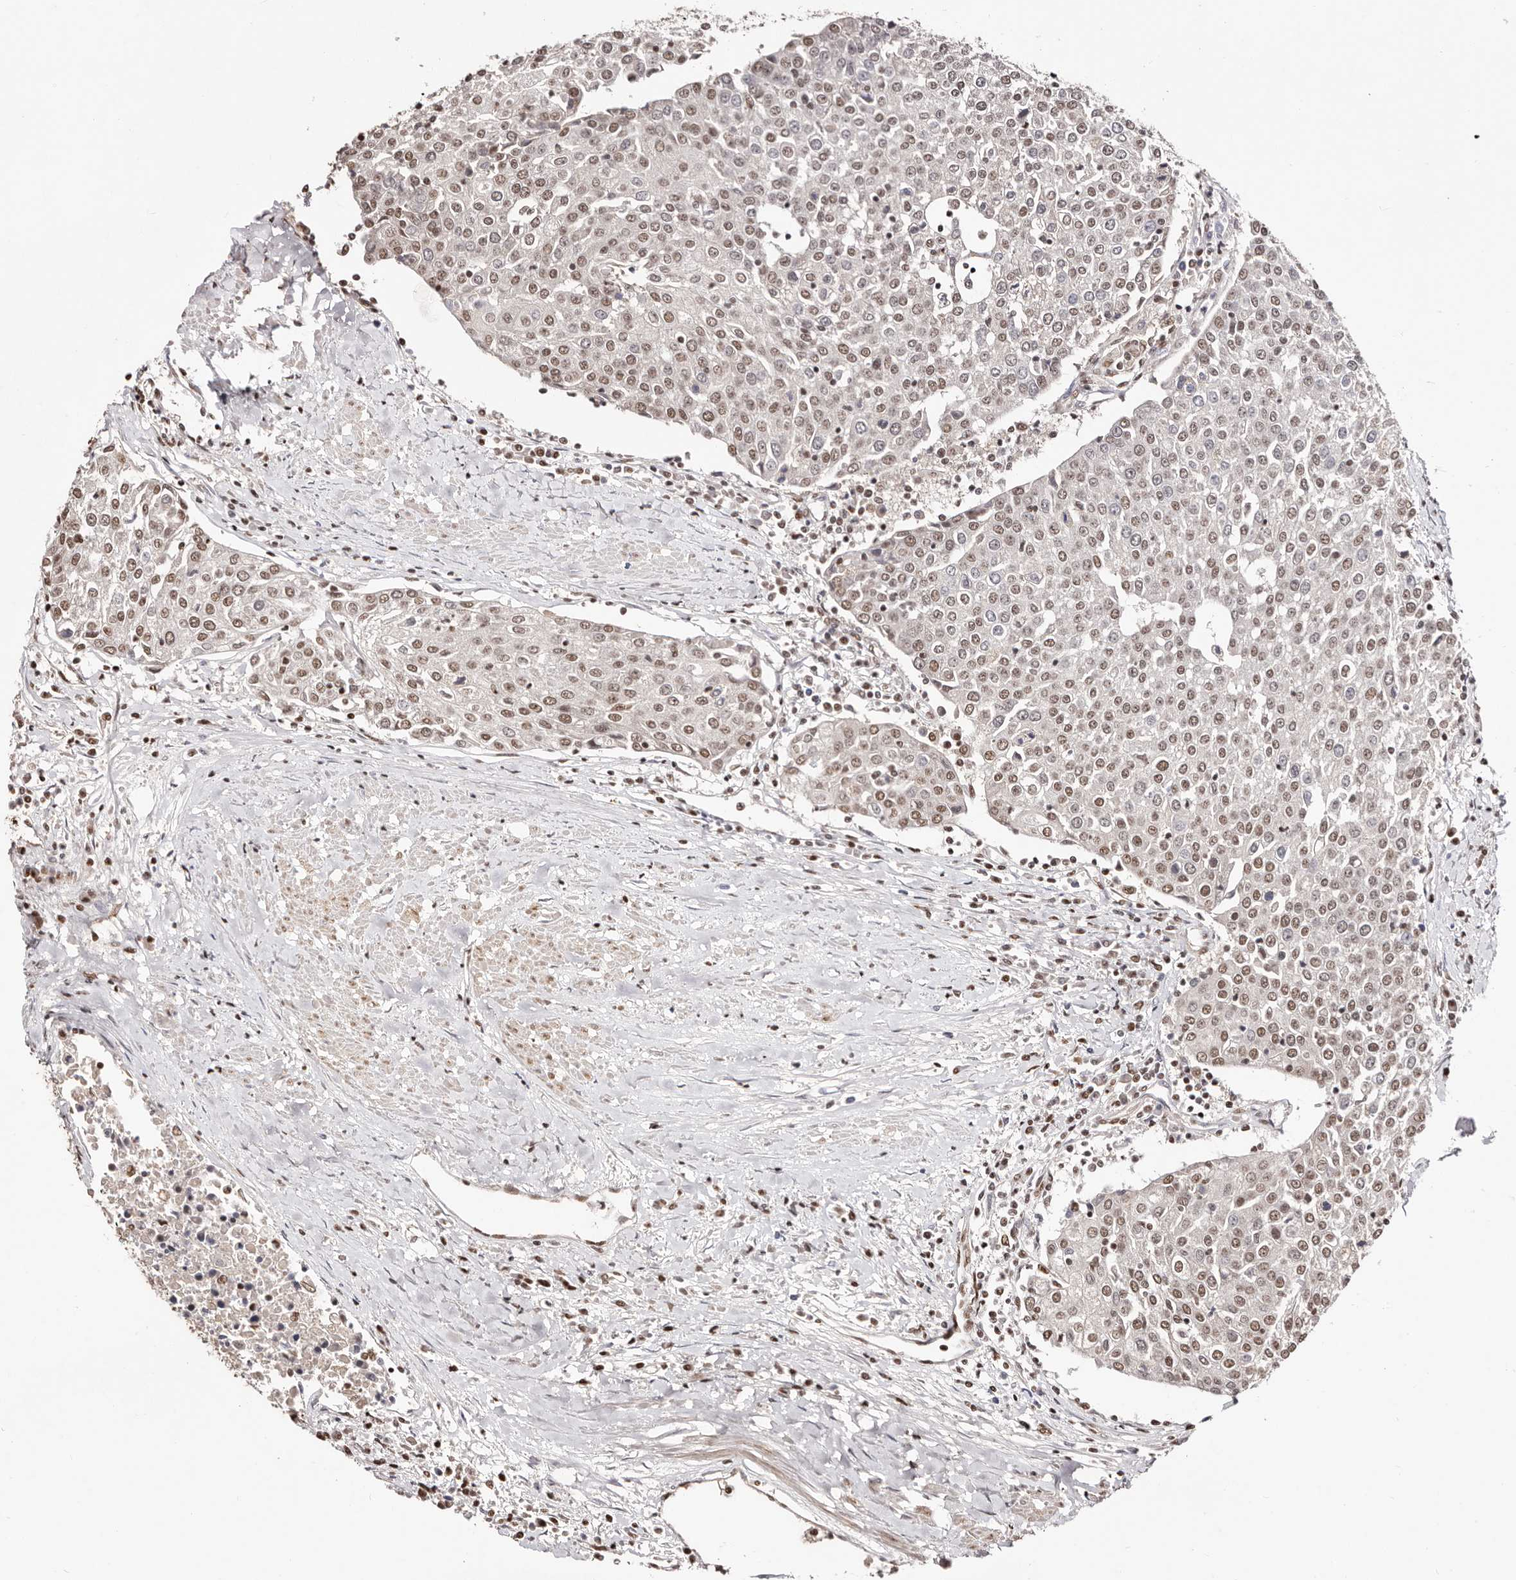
{"staining": {"intensity": "moderate", "quantity": ">75%", "location": "nuclear"}, "tissue": "urothelial cancer", "cell_type": "Tumor cells", "image_type": "cancer", "snomed": [{"axis": "morphology", "description": "Urothelial carcinoma, High grade"}, {"axis": "topography", "description": "Urinary bladder"}], "caption": "IHC (DAB) staining of urothelial cancer shows moderate nuclear protein staining in about >75% of tumor cells.", "gene": "BICRAL", "patient": {"sex": "female", "age": 85}}